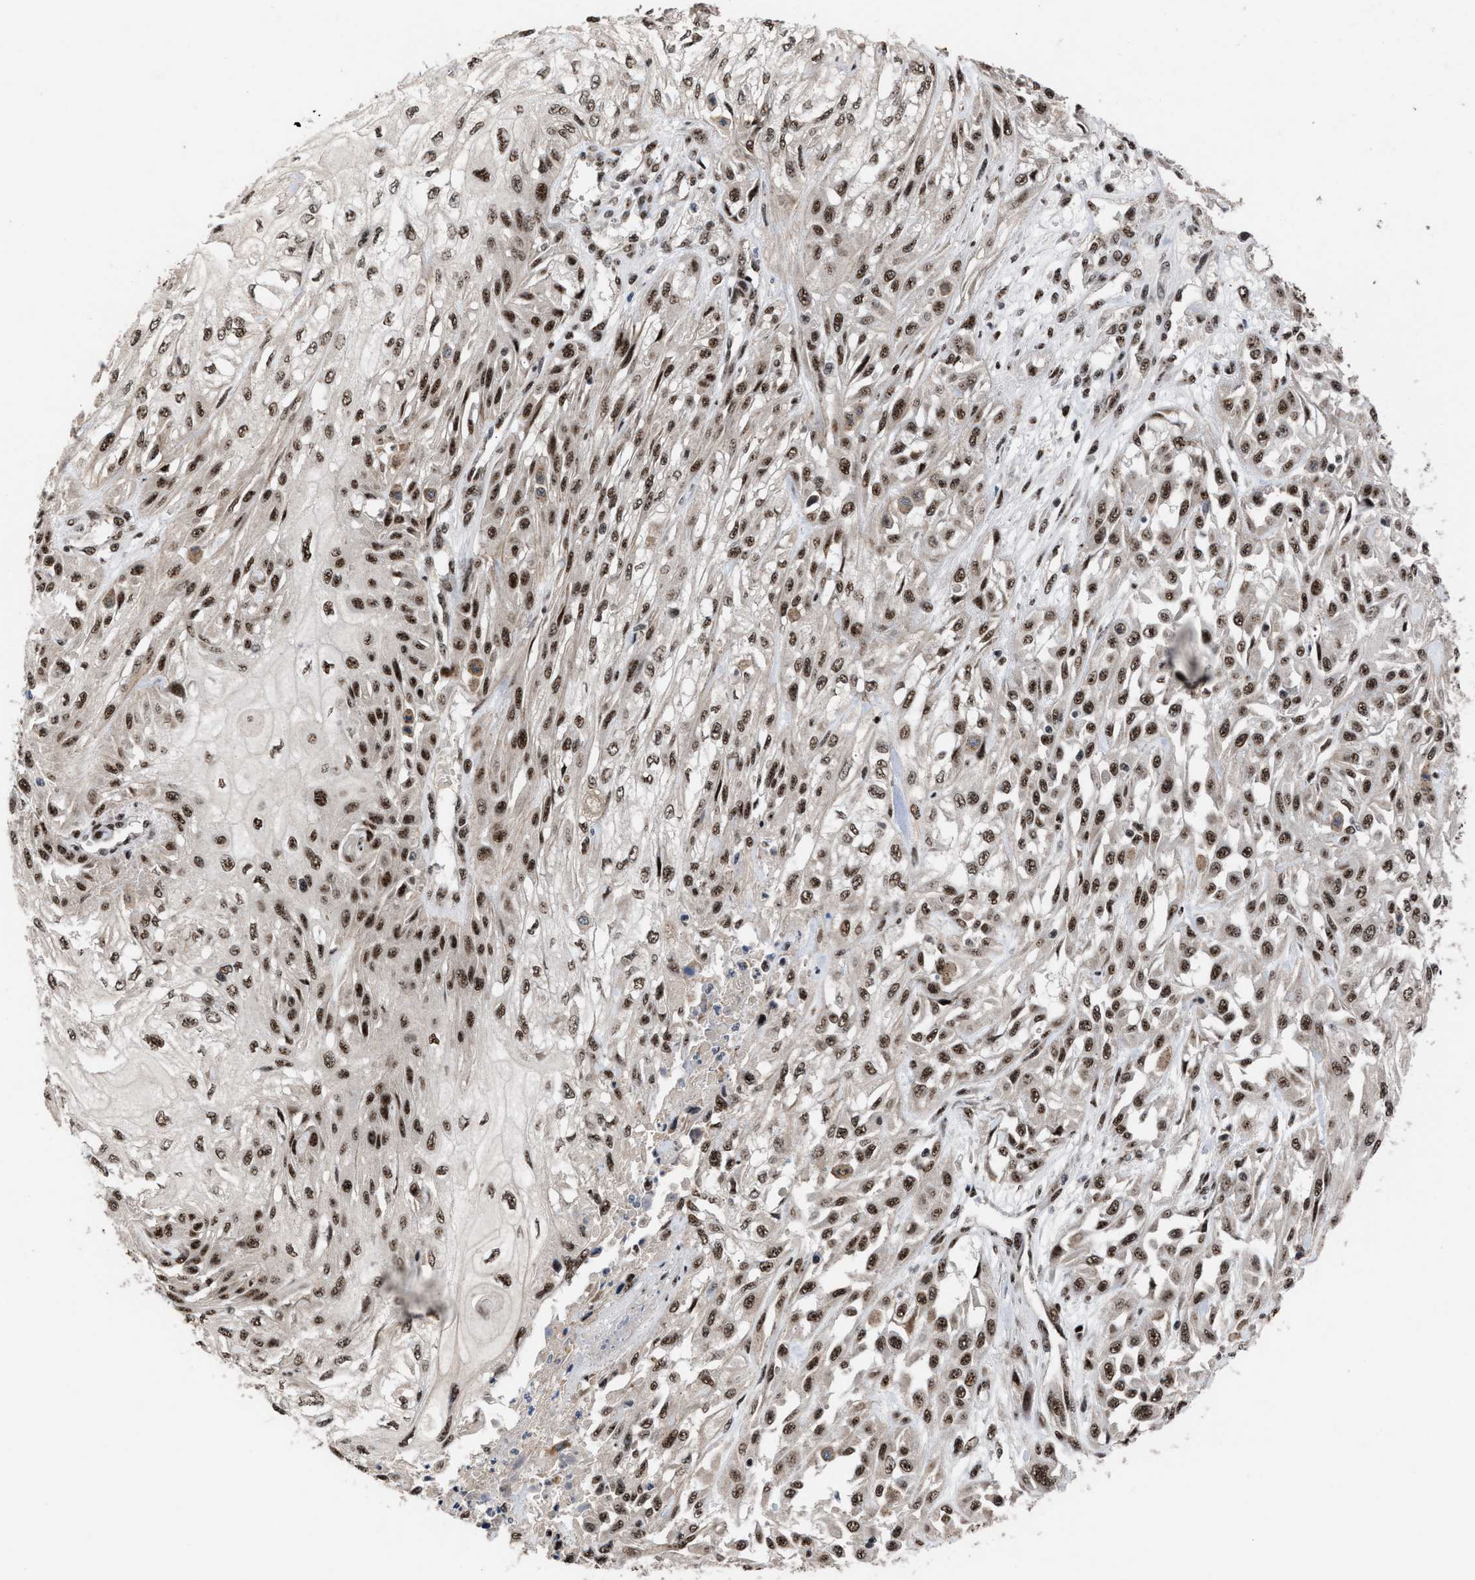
{"staining": {"intensity": "strong", "quantity": ">75%", "location": "nuclear"}, "tissue": "skin cancer", "cell_type": "Tumor cells", "image_type": "cancer", "snomed": [{"axis": "morphology", "description": "Squamous cell carcinoma, NOS"}, {"axis": "morphology", "description": "Squamous cell carcinoma, metastatic, NOS"}, {"axis": "topography", "description": "Skin"}, {"axis": "topography", "description": "Lymph node"}], "caption": "The micrograph shows a brown stain indicating the presence of a protein in the nuclear of tumor cells in squamous cell carcinoma (skin). The protein is stained brown, and the nuclei are stained in blue (DAB (3,3'-diaminobenzidine) IHC with brightfield microscopy, high magnification).", "gene": "EIF4A3", "patient": {"sex": "male", "age": 75}}